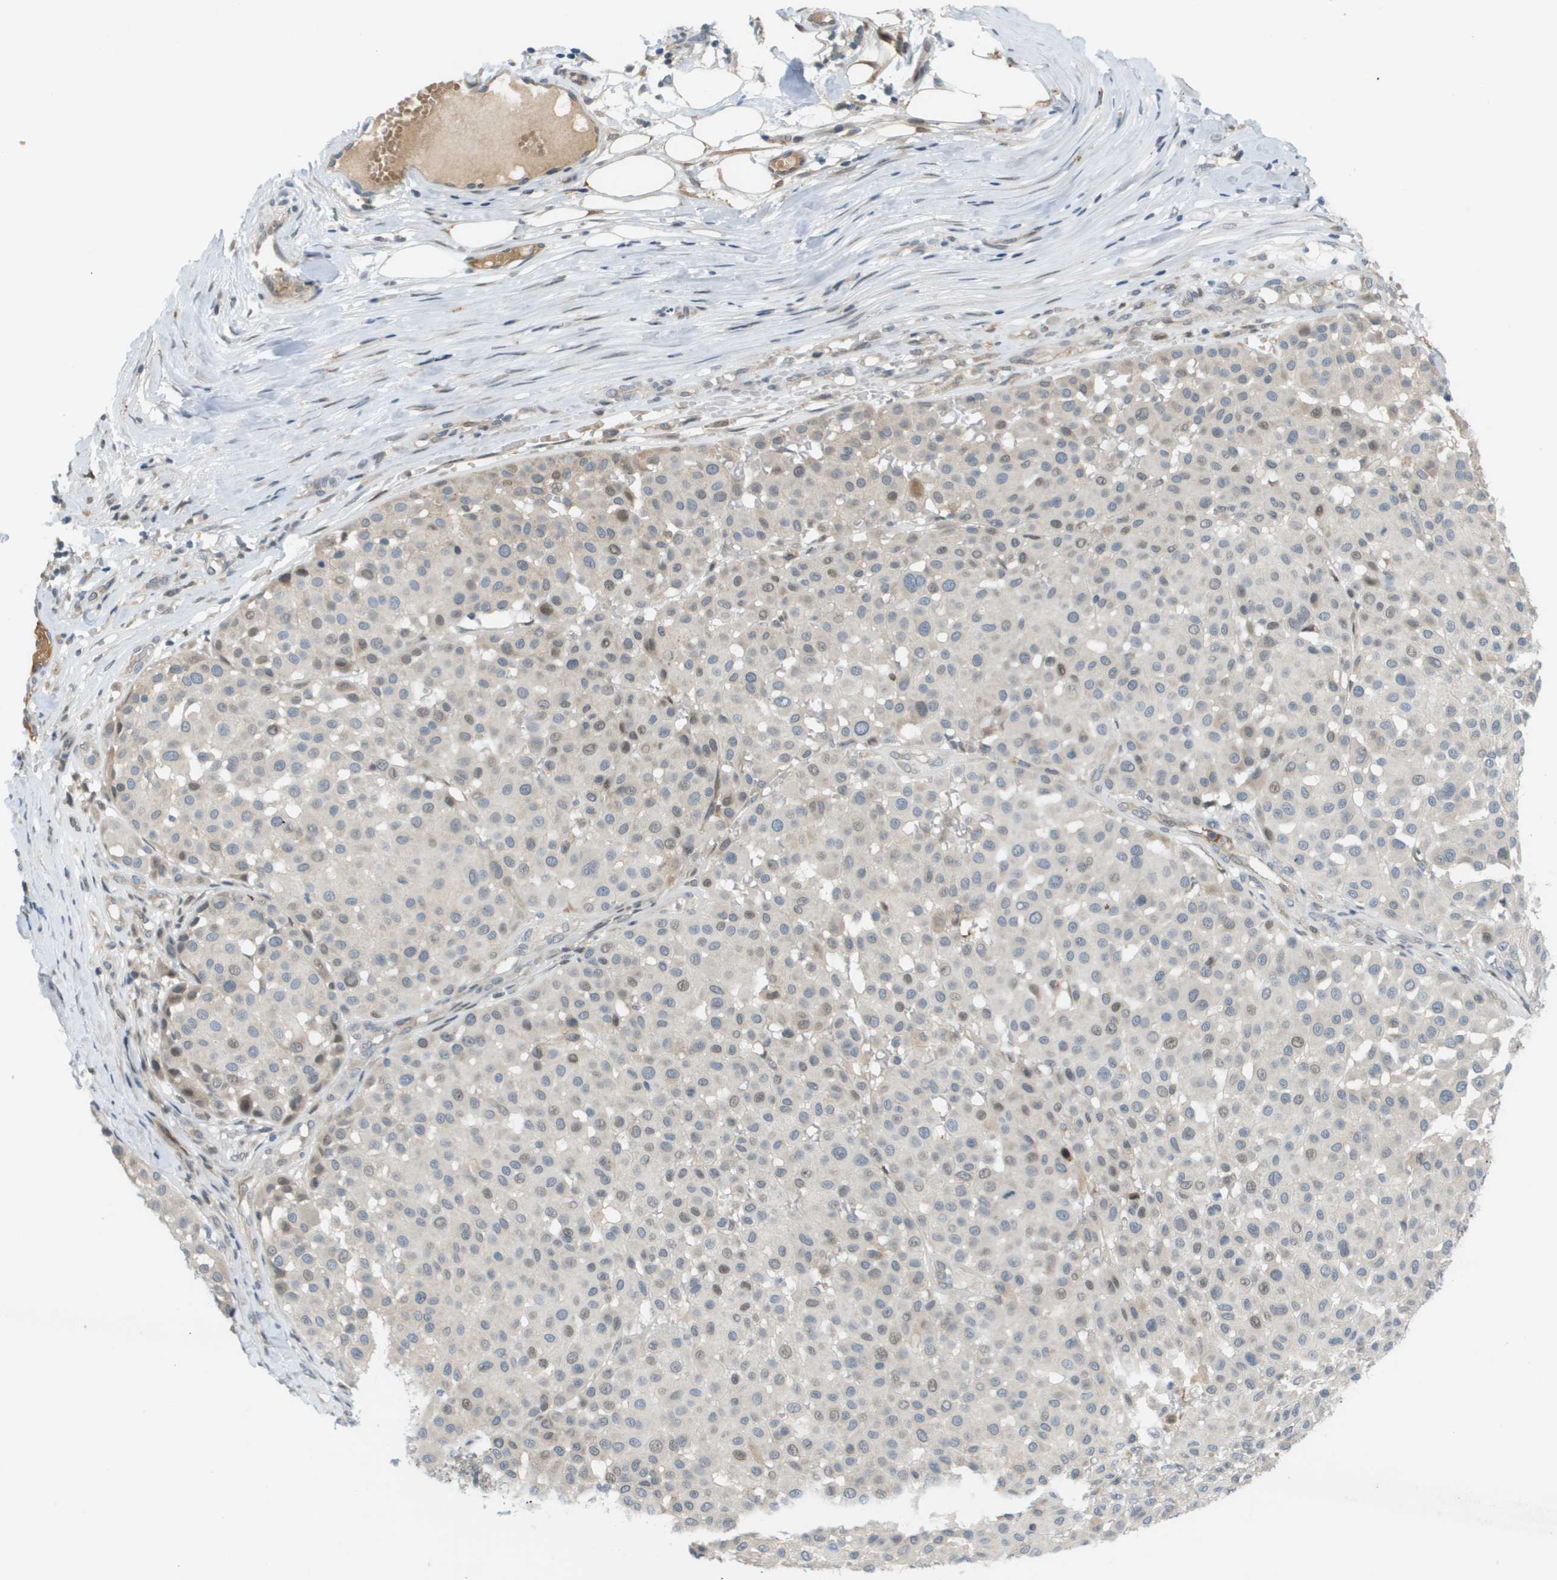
{"staining": {"intensity": "weak", "quantity": "25%-75%", "location": "nuclear"}, "tissue": "melanoma", "cell_type": "Tumor cells", "image_type": "cancer", "snomed": [{"axis": "morphology", "description": "Malignant melanoma, Metastatic site"}, {"axis": "topography", "description": "Soft tissue"}], "caption": "Weak nuclear protein staining is present in approximately 25%-75% of tumor cells in malignant melanoma (metastatic site).", "gene": "CACNB4", "patient": {"sex": "male", "age": 41}}